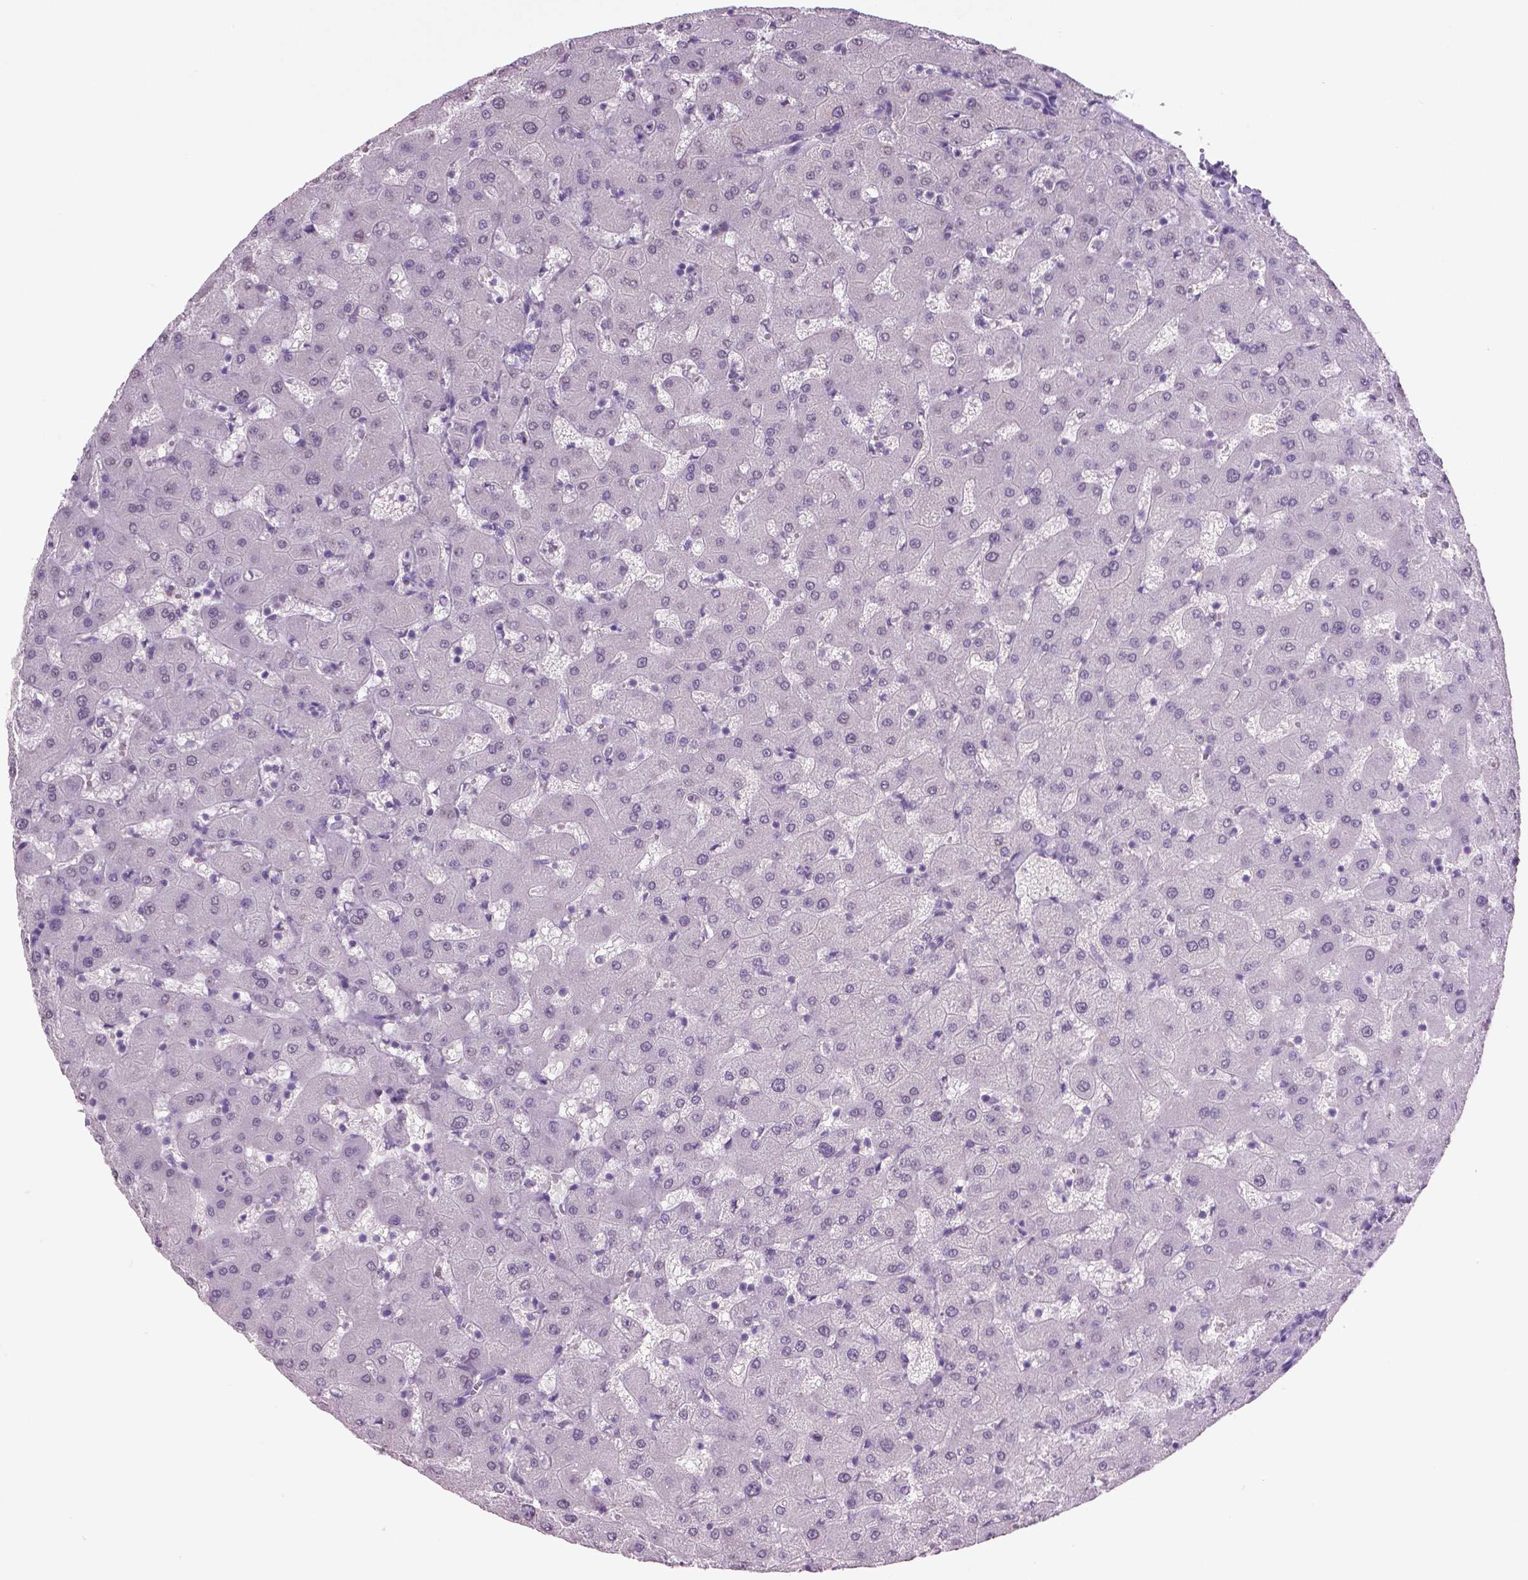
{"staining": {"intensity": "negative", "quantity": "none", "location": "none"}, "tissue": "liver", "cell_type": "Cholangiocytes", "image_type": "normal", "snomed": [{"axis": "morphology", "description": "Normal tissue, NOS"}, {"axis": "topography", "description": "Liver"}], "caption": "This is an immunohistochemistry photomicrograph of benign liver. There is no positivity in cholangiocytes.", "gene": "IGF2BP1", "patient": {"sex": "female", "age": 63}}